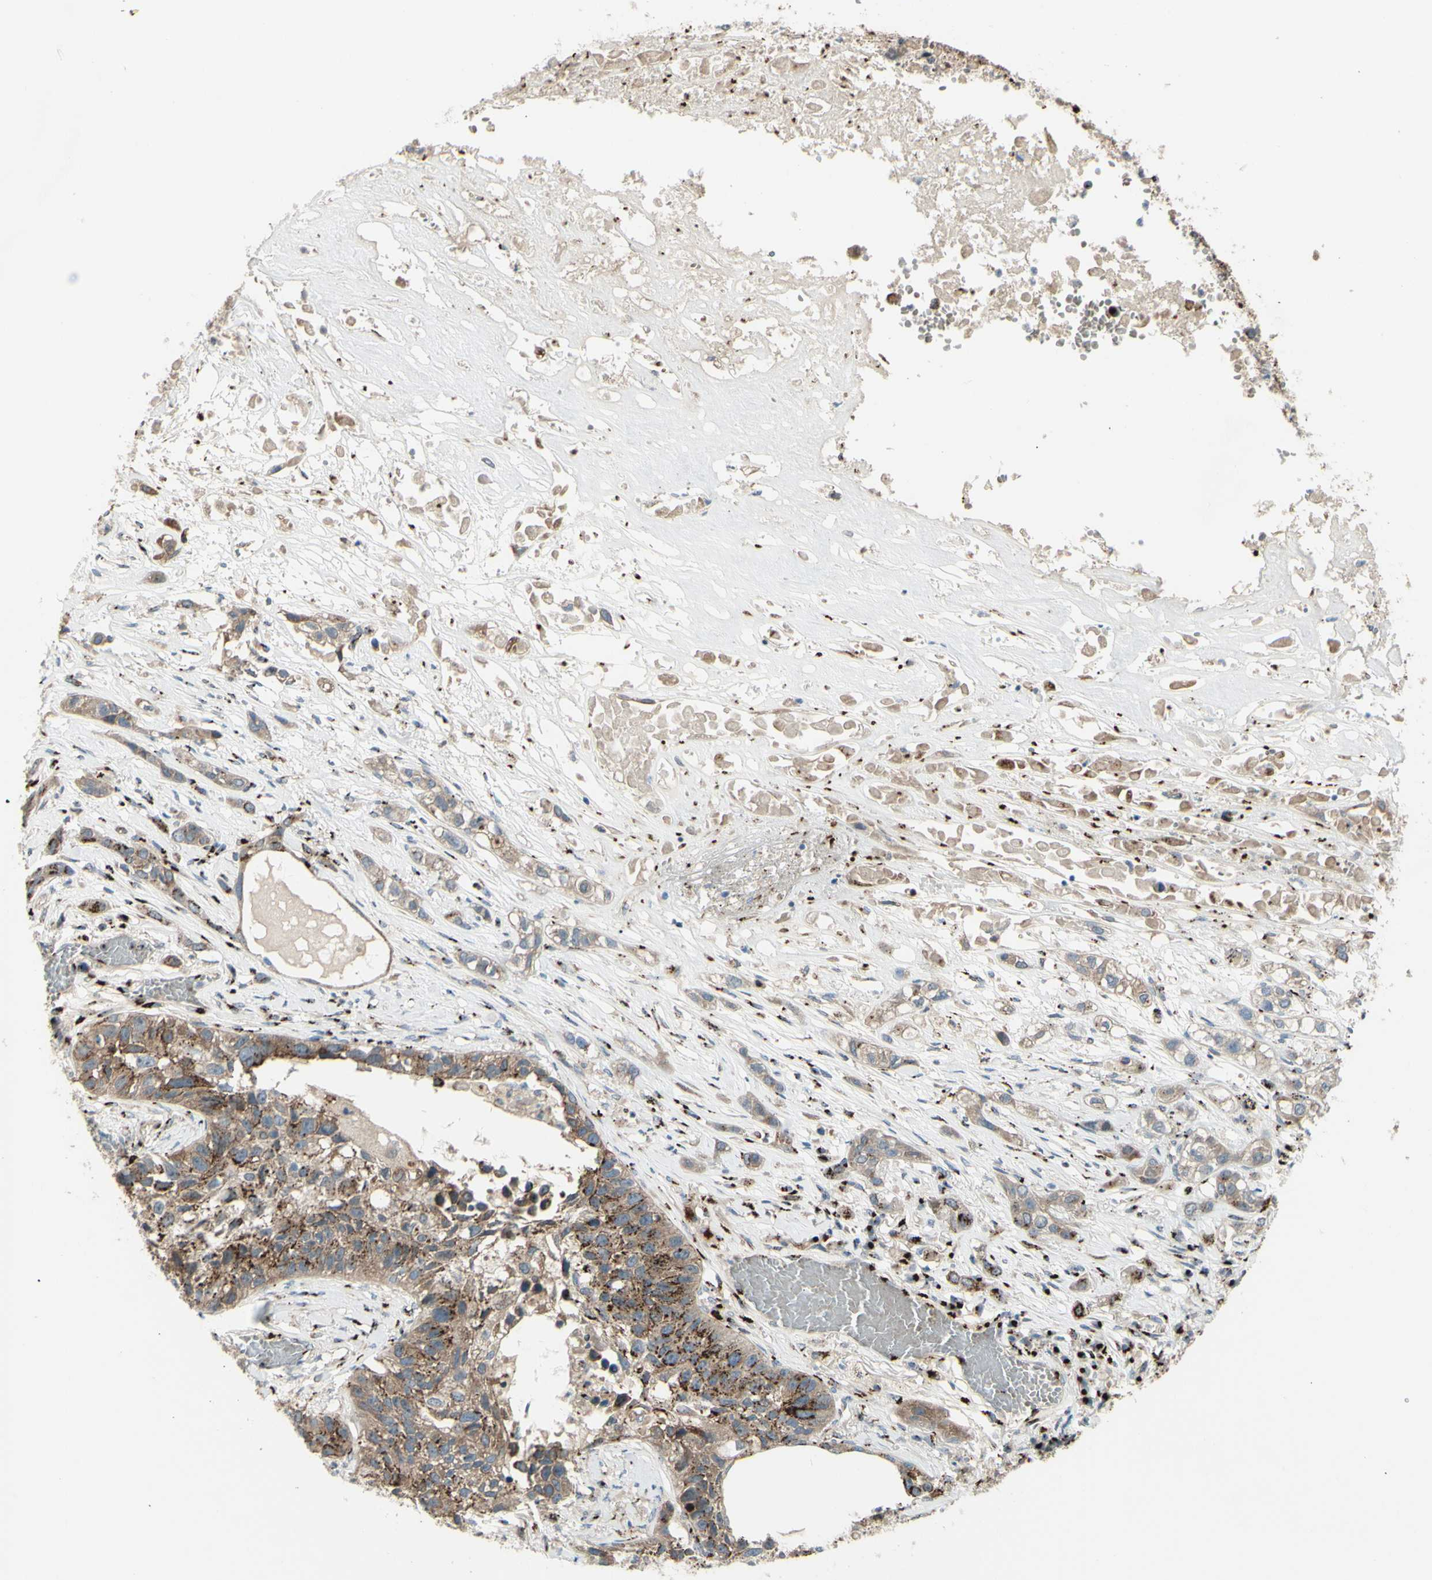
{"staining": {"intensity": "moderate", "quantity": ">75%", "location": "cytoplasmic/membranous"}, "tissue": "lung cancer", "cell_type": "Tumor cells", "image_type": "cancer", "snomed": [{"axis": "morphology", "description": "Squamous cell carcinoma, NOS"}, {"axis": "topography", "description": "Lung"}], "caption": "The photomicrograph reveals a brown stain indicating the presence of a protein in the cytoplasmic/membranous of tumor cells in lung squamous cell carcinoma.", "gene": "BPNT2", "patient": {"sex": "male", "age": 71}}